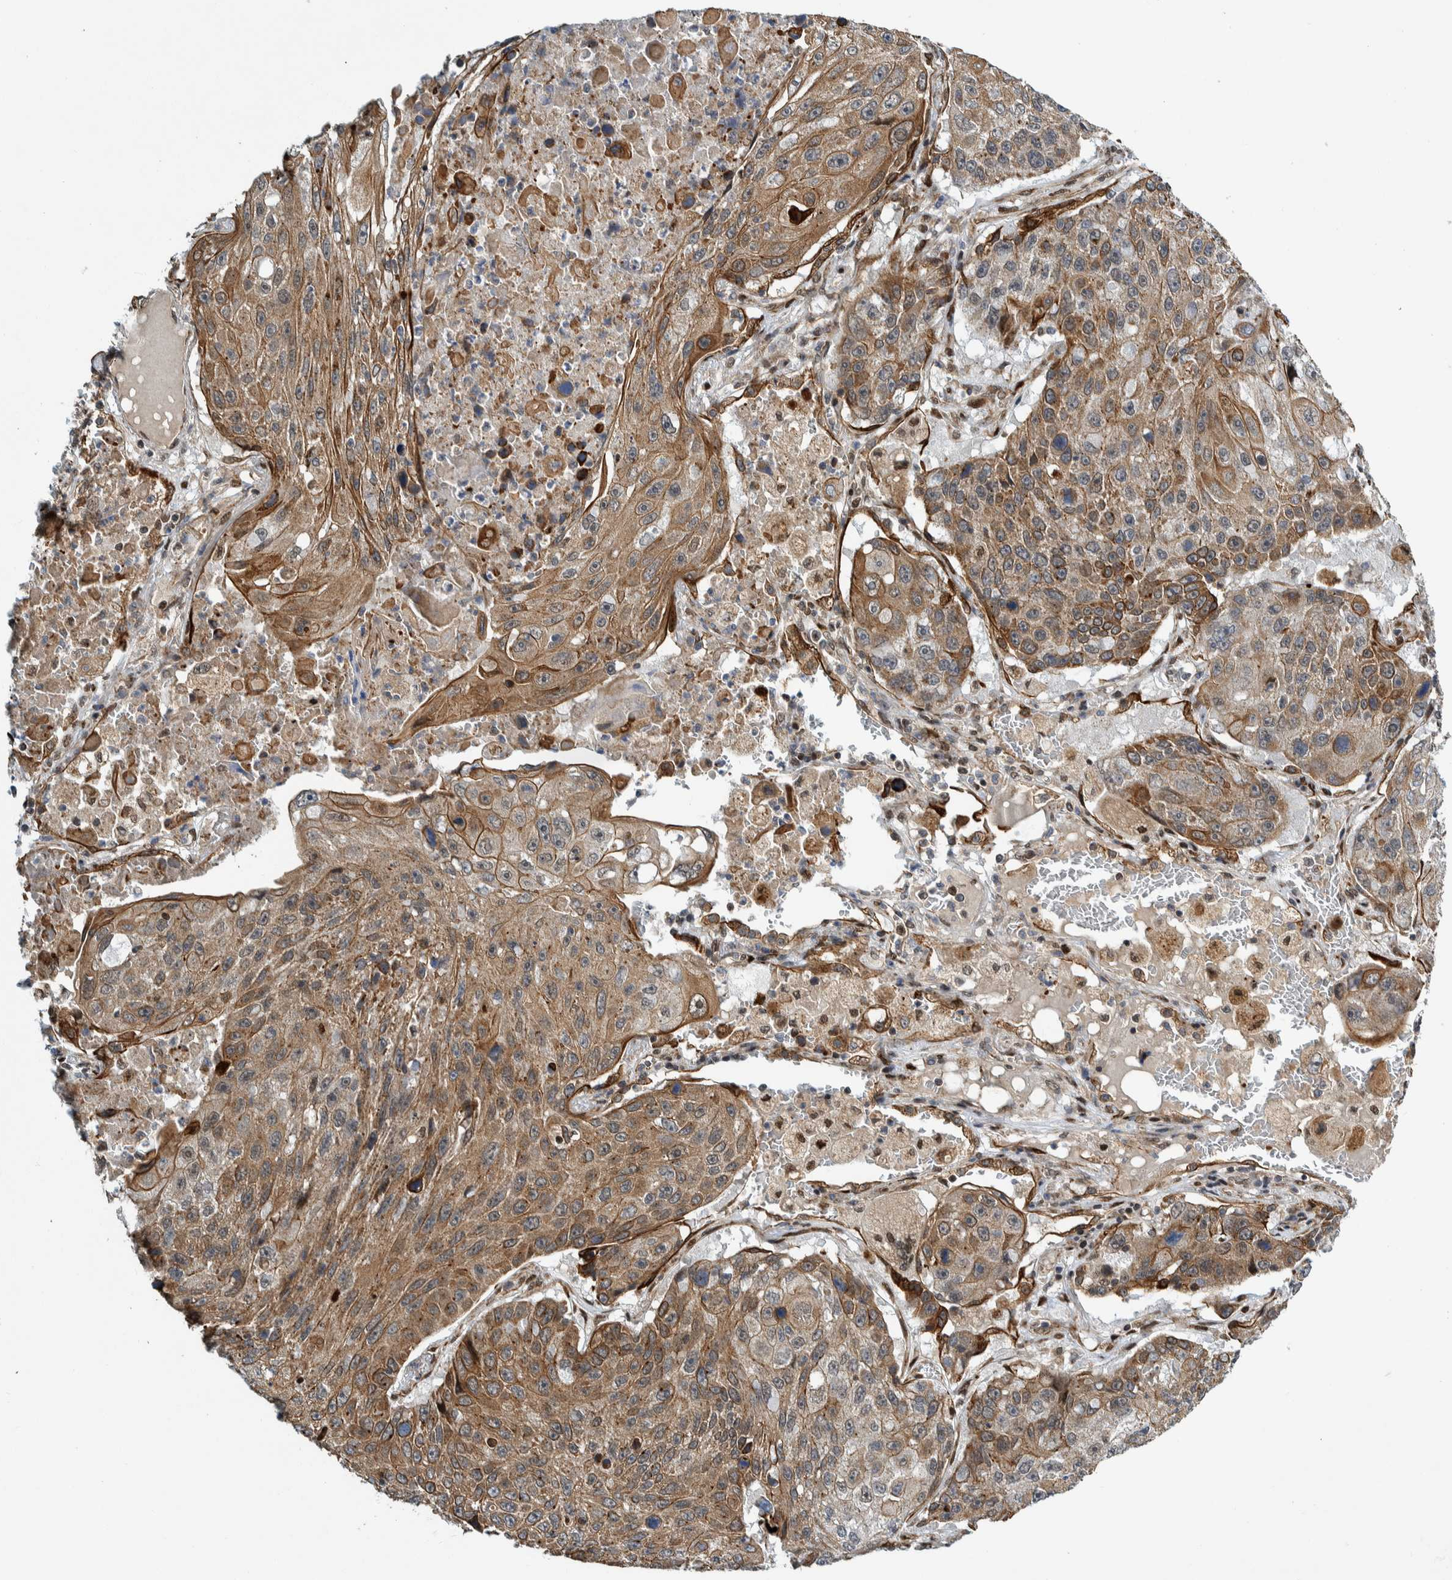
{"staining": {"intensity": "moderate", "quantity": ">75%", "location": "cytoplasmic/membranous"}, "tissue": "lung cancer", "cell_type": "Tumor cells", "image_type": "cancer", "snomed": [{"axis": "morphology", "description": "Squamous cell carcinoma, NOS"}, {"axis": "topography", "description": "Lung"}], "caption": "Moderate cytoplasmic/membranous staining is seen in approximately >75% of tumor cells in squamous cell carcinoma (lung). (DAB IHC, brown staining for protein, blue staining for nuclei).", "gene": "CCDC57", "patient": {"sex": "male", "age": 61}}